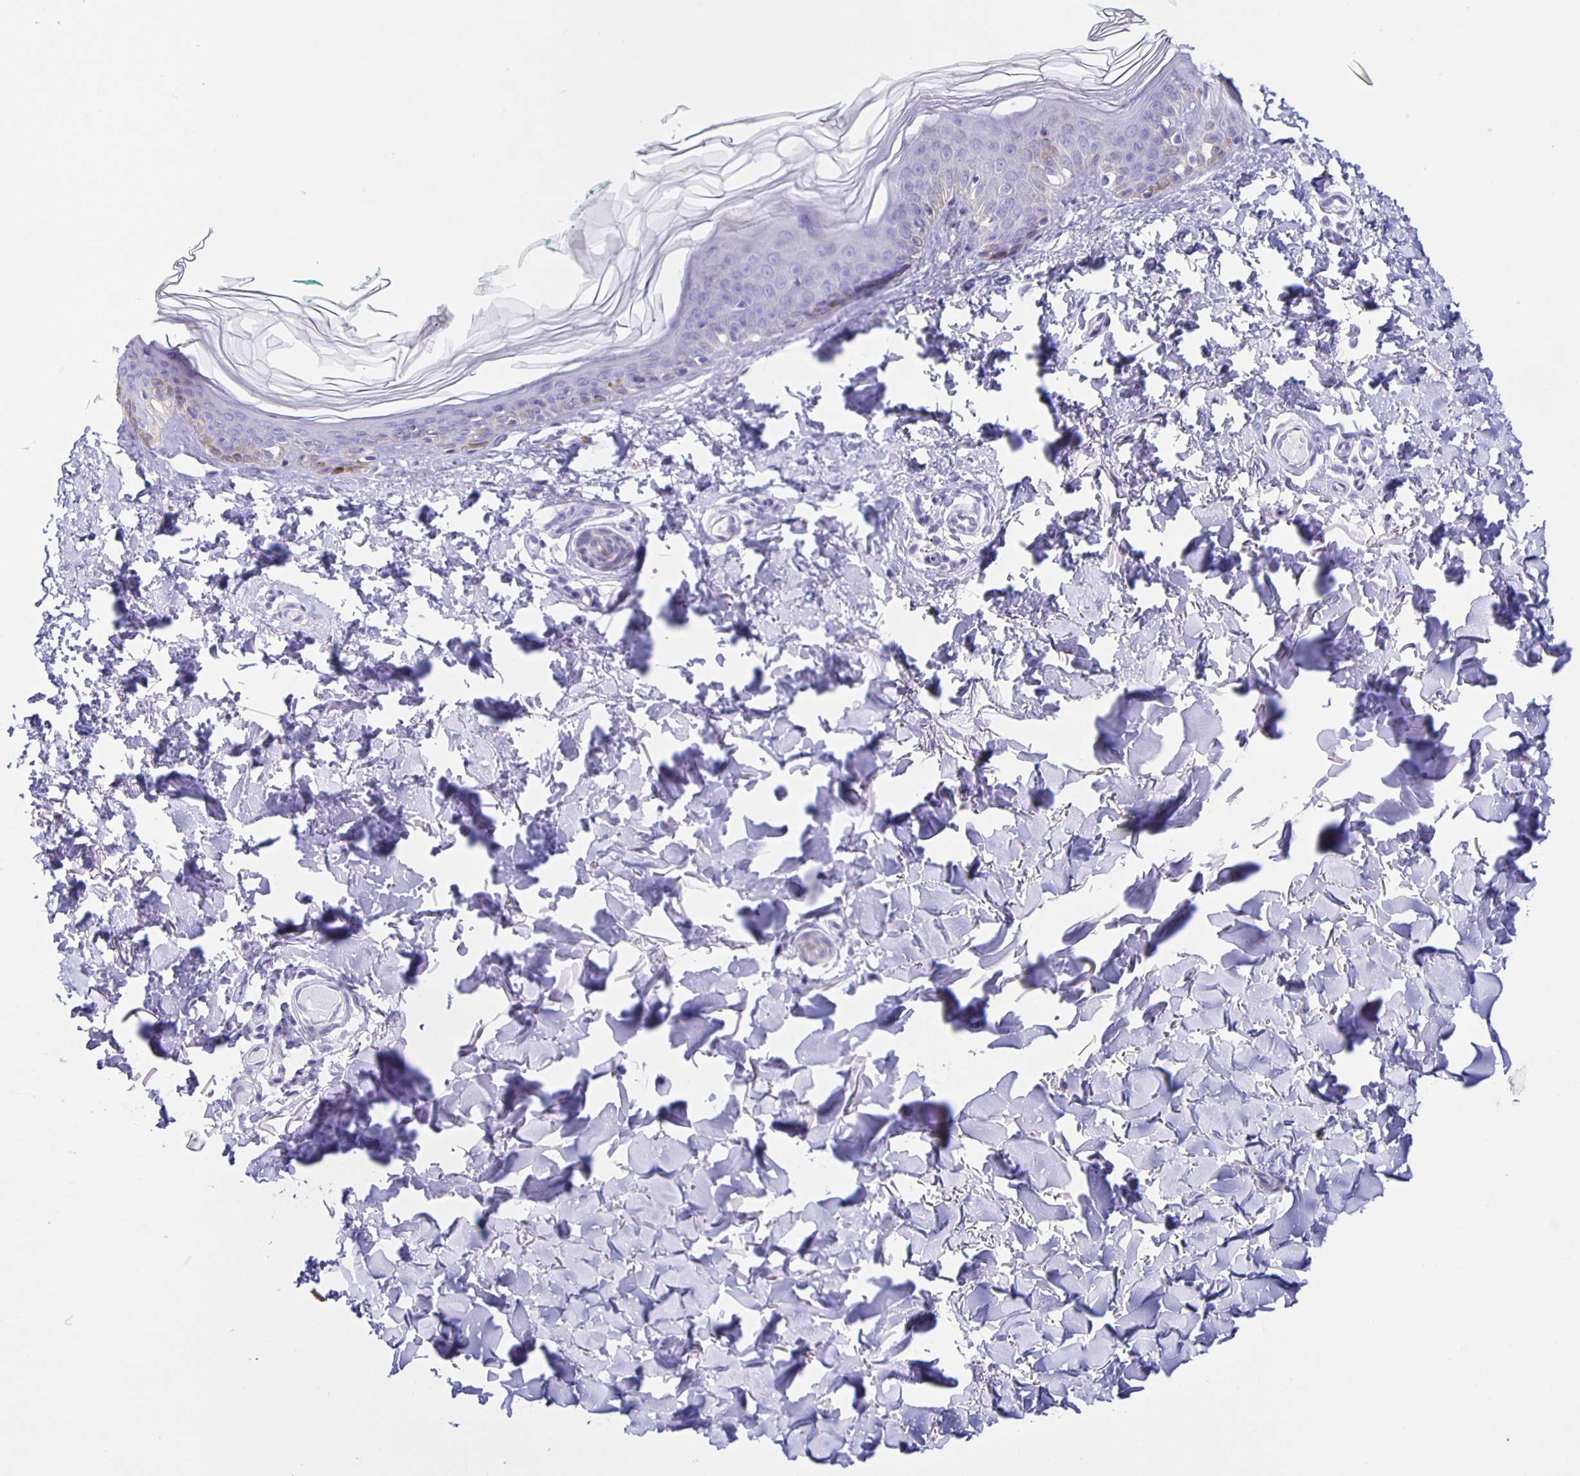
{"staining": {"intensity": "negative", "quantity": "none", "location": "none"}, "tissue": "skin", "cell_type": "Fibroblasts", "image_type": "normal", "snomed": [{"axis": "morphology", "description": "Normal tissue, NOS"}, {"axis": "topography", "description": "Skin"}, {"axis": "topography", "description": "Peripheral nerve tissue"}], "caption": "Photomicrograph shows no protein expression in fibroblasts of benign skin. Brightfield microscopy of IHC stained with DAB (3,3'-diaminobenzidine) (brown) and hematoxylin (blue), captured at high magnification.", "gene": "AQP6", "patient": {"sex": "female", "age": 45}}